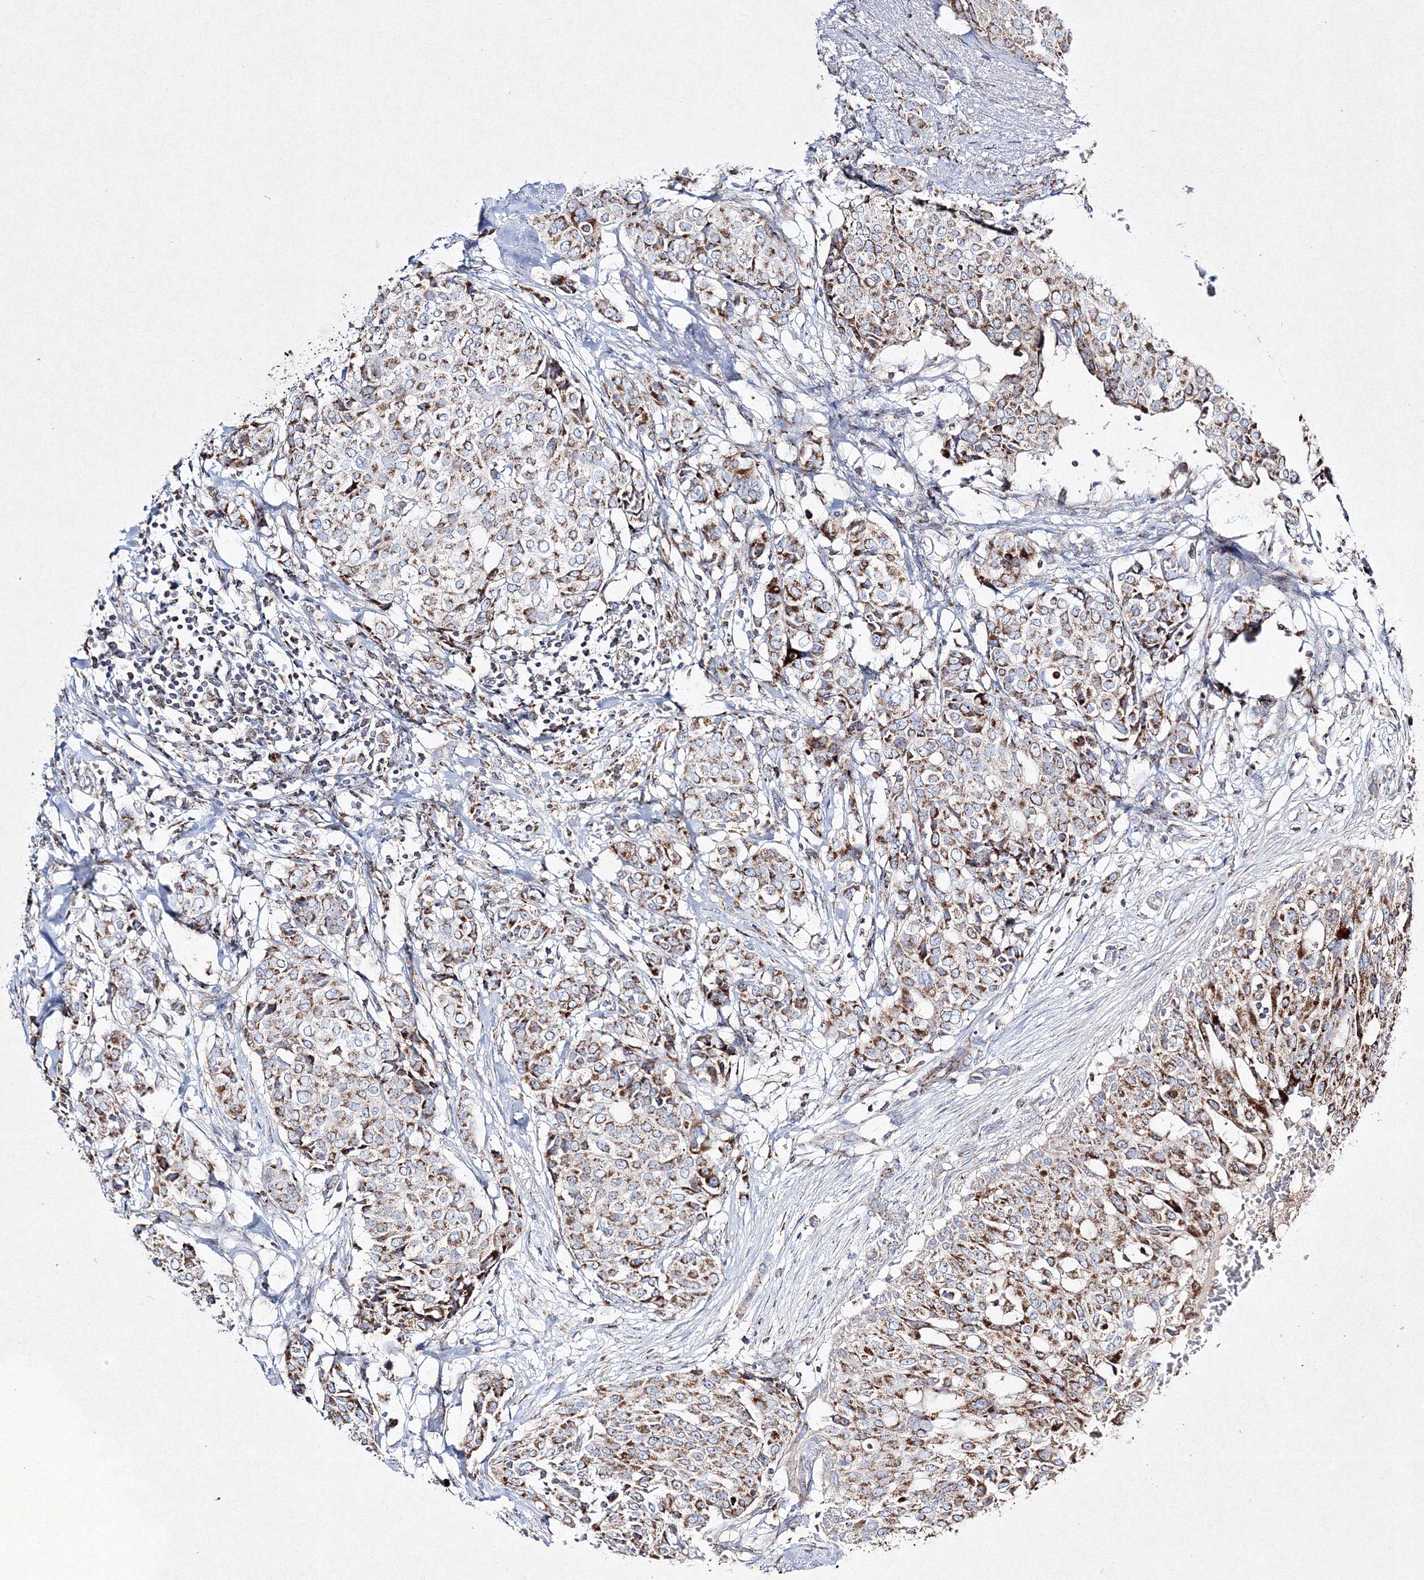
{"staining": {"intensity": "moderate", "quantity": ">75%", "location": "cytoplasmic/membranous"}, "tissue": "breast cancer", "cell_type": "Tumor cells", "image_type": "cancer", "snomed": [{"axis": "morphology", "description": "Lobular carcinoma"}, {"axis": "topography", "description": "Breast"}], "caption": "Tumor cells show medium levels of moderate cytoplasmic/membranous staining in approximately >75% of cells in human breast cancer (lobular carcinoma). Using DAB (3,3'-diaminobenzidine) (brown) and hematoxylin (blue) stains, captured at high magnification using brightfield microscopy.", "gene": "IGSF9", "patient": {"sex": "female", "age": 51}}